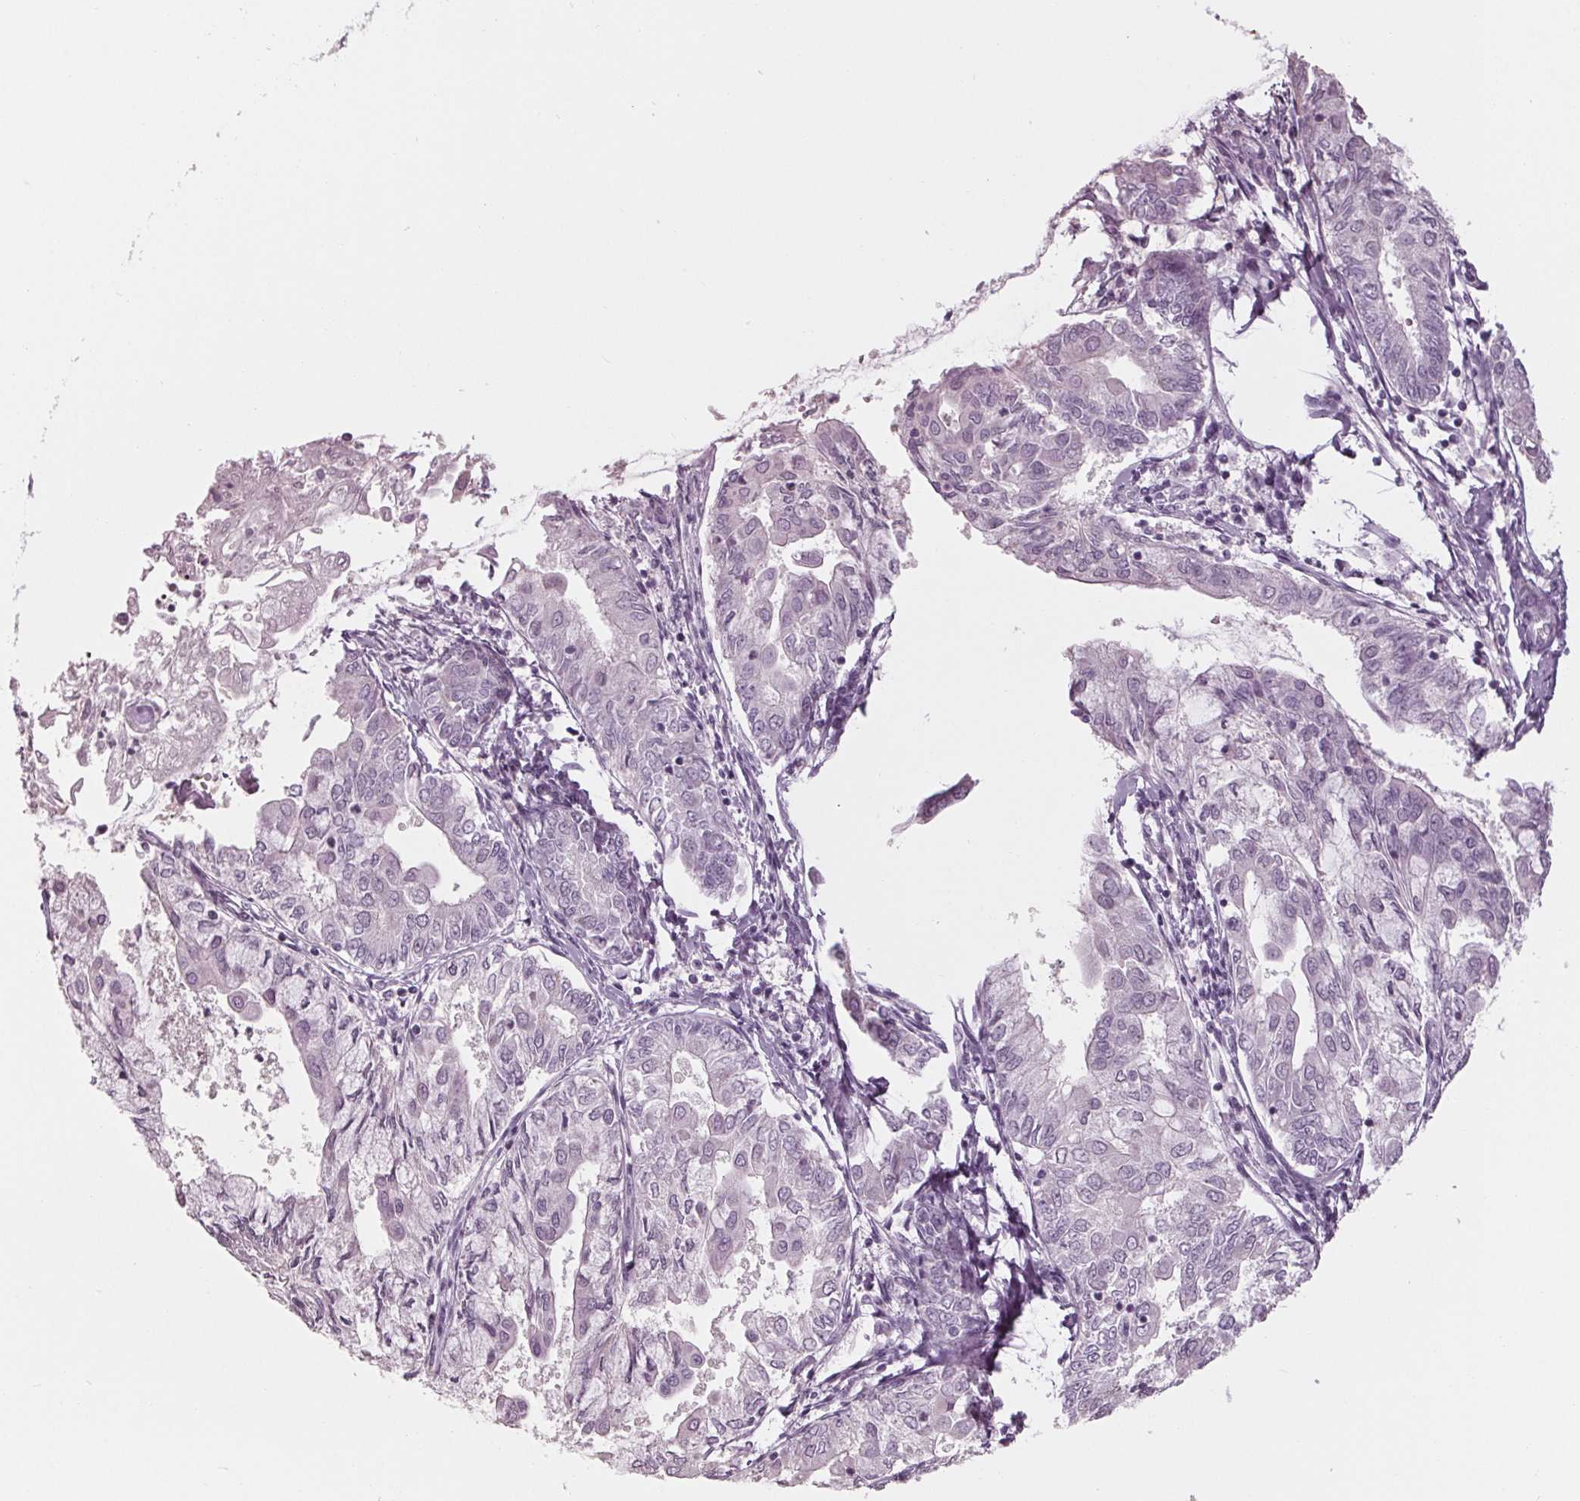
{"staining": {"intensity": "negative", "quantity": "none", "location": "none"}, "tissue": "endometrial cancer", "cell_type": "Tumor cells", "image_type": "cancer", "snomed": [{"axis": "morphology", "description": "Adenocarcinoma, NOS"}, {"axis": "topography", "description": "Endometrium"}], "caption": "Tumor cells show no significant expression in endometrial adenocarcinoma. Nuclei are stained in blue.", "gene": "TNNC2", "patient": {"sex": "female", "age": 68}}